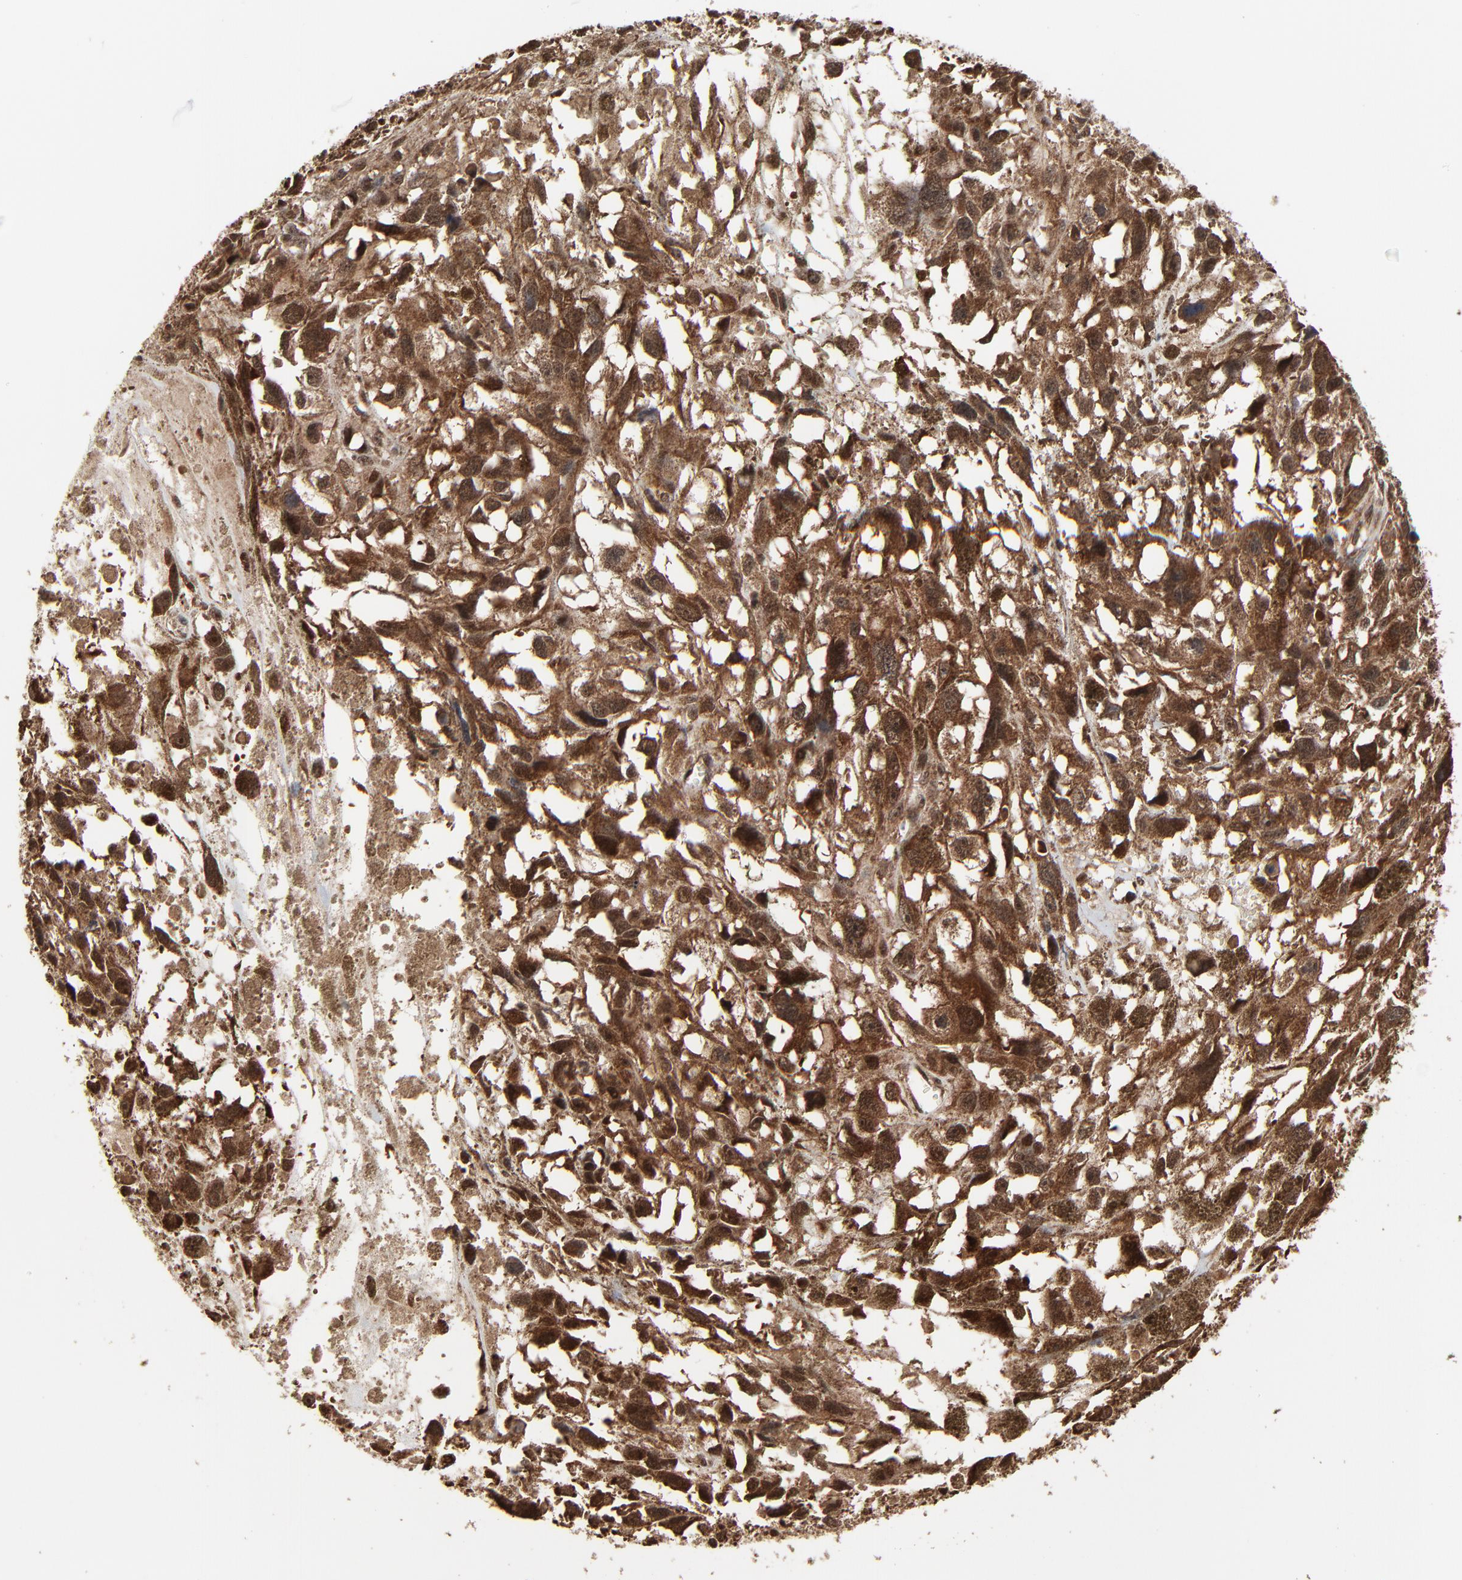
{"staining": {"intensity": "moderate", "quantity": ">75%", "location": "cytoplasmic/membranous,nuclear"}, "tissue": "melanoma", "cell_type": "Tumor cells", "image_type": "cancer", "snomed": [{"axis": "morphology", "description": "Malignant melanoma, Metastatic site"}, {"axis": "topography", "description": "Lymph node"}], "caption": "An immunohistochemistry (IHC) image of neoplastic tissue is shown. Protein staining in brown shows moderate cytoplasmic/membranous and nuclear positivity in malignant melanoma (metastatic site) within tumor cells. (brown staining indicates protein expression, while blue staining denotes nuclei).", "gene": "RHOJ", "patient": {"sex": "male", "age": 59}}